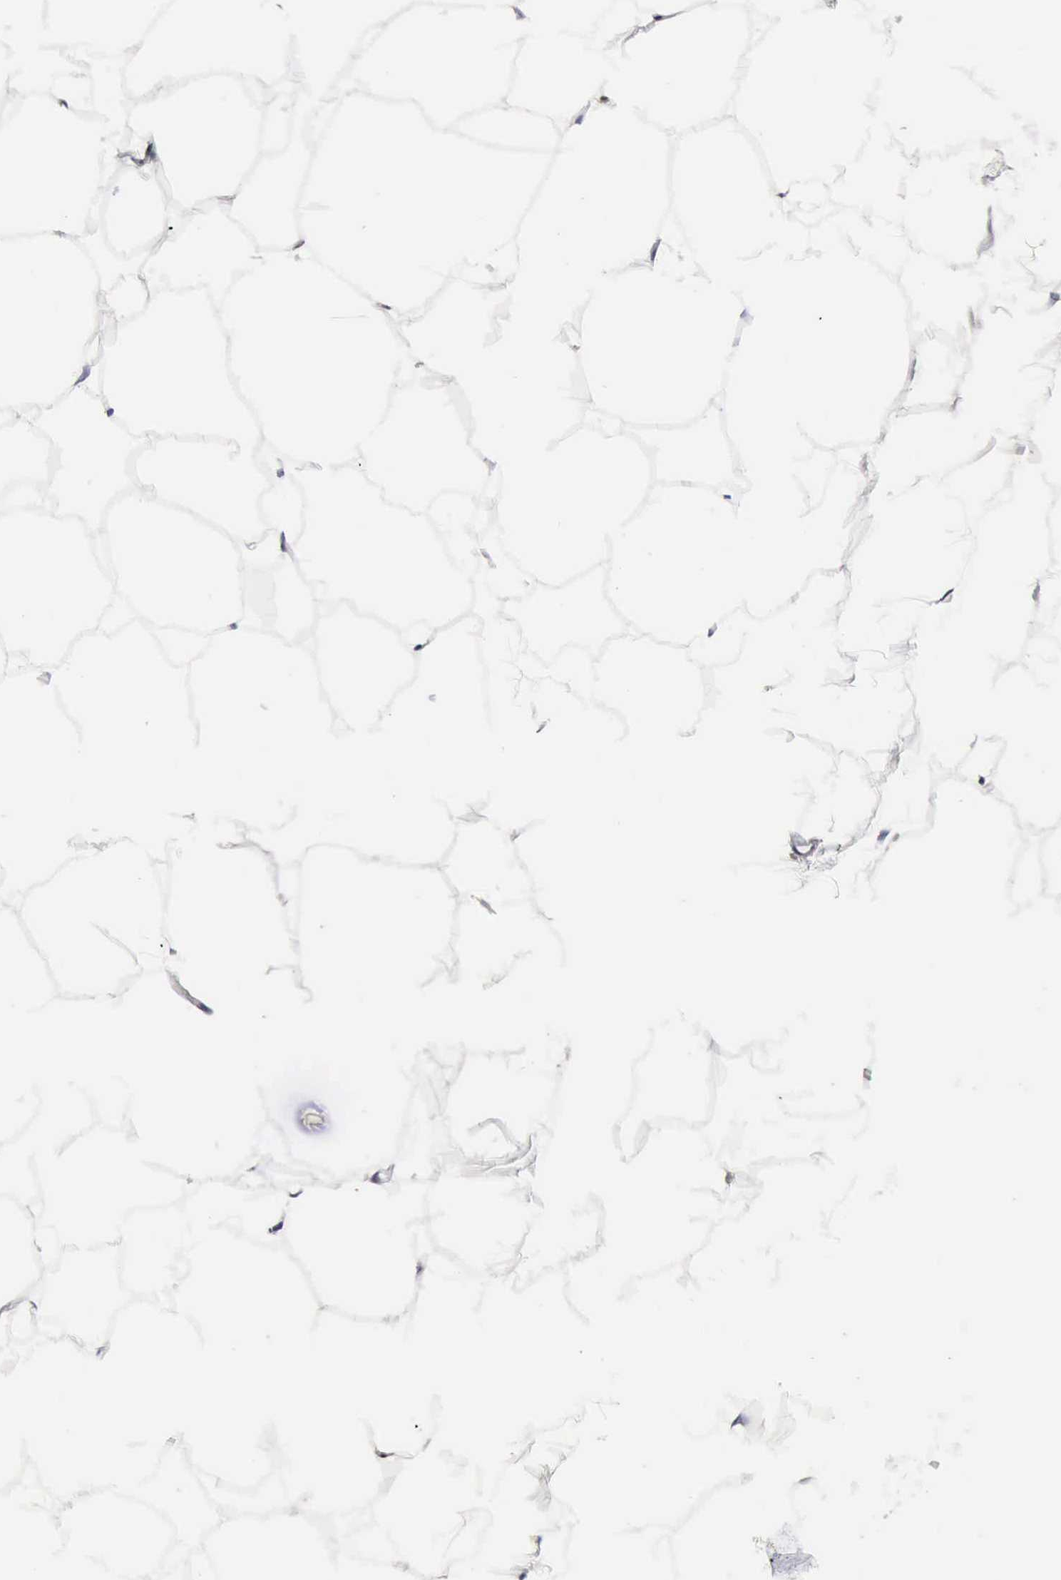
{"staining": {"intensity": "negative", "quantity": "none", "location": "none"}, "tissue": "adipose tissue", "cell_type": "Adipocytes", "image_type": "normal", "snomed": [{"axis": "morphology", "description": "Normal tissue, NOS"}, {"axis": "morphology", "description": "Duct carcinoma"}, {"axis": "topography", "description": "Breast"}, {"axis": "topography", "description": "Adipose tissue"}], "caption": "IHC photomicrograph of benign human adipose tissue stained for a protein (brown), which reveals no expression in adipocytes.", "gene": "UBC", "patient": {"sex": "female", "age": 37}}